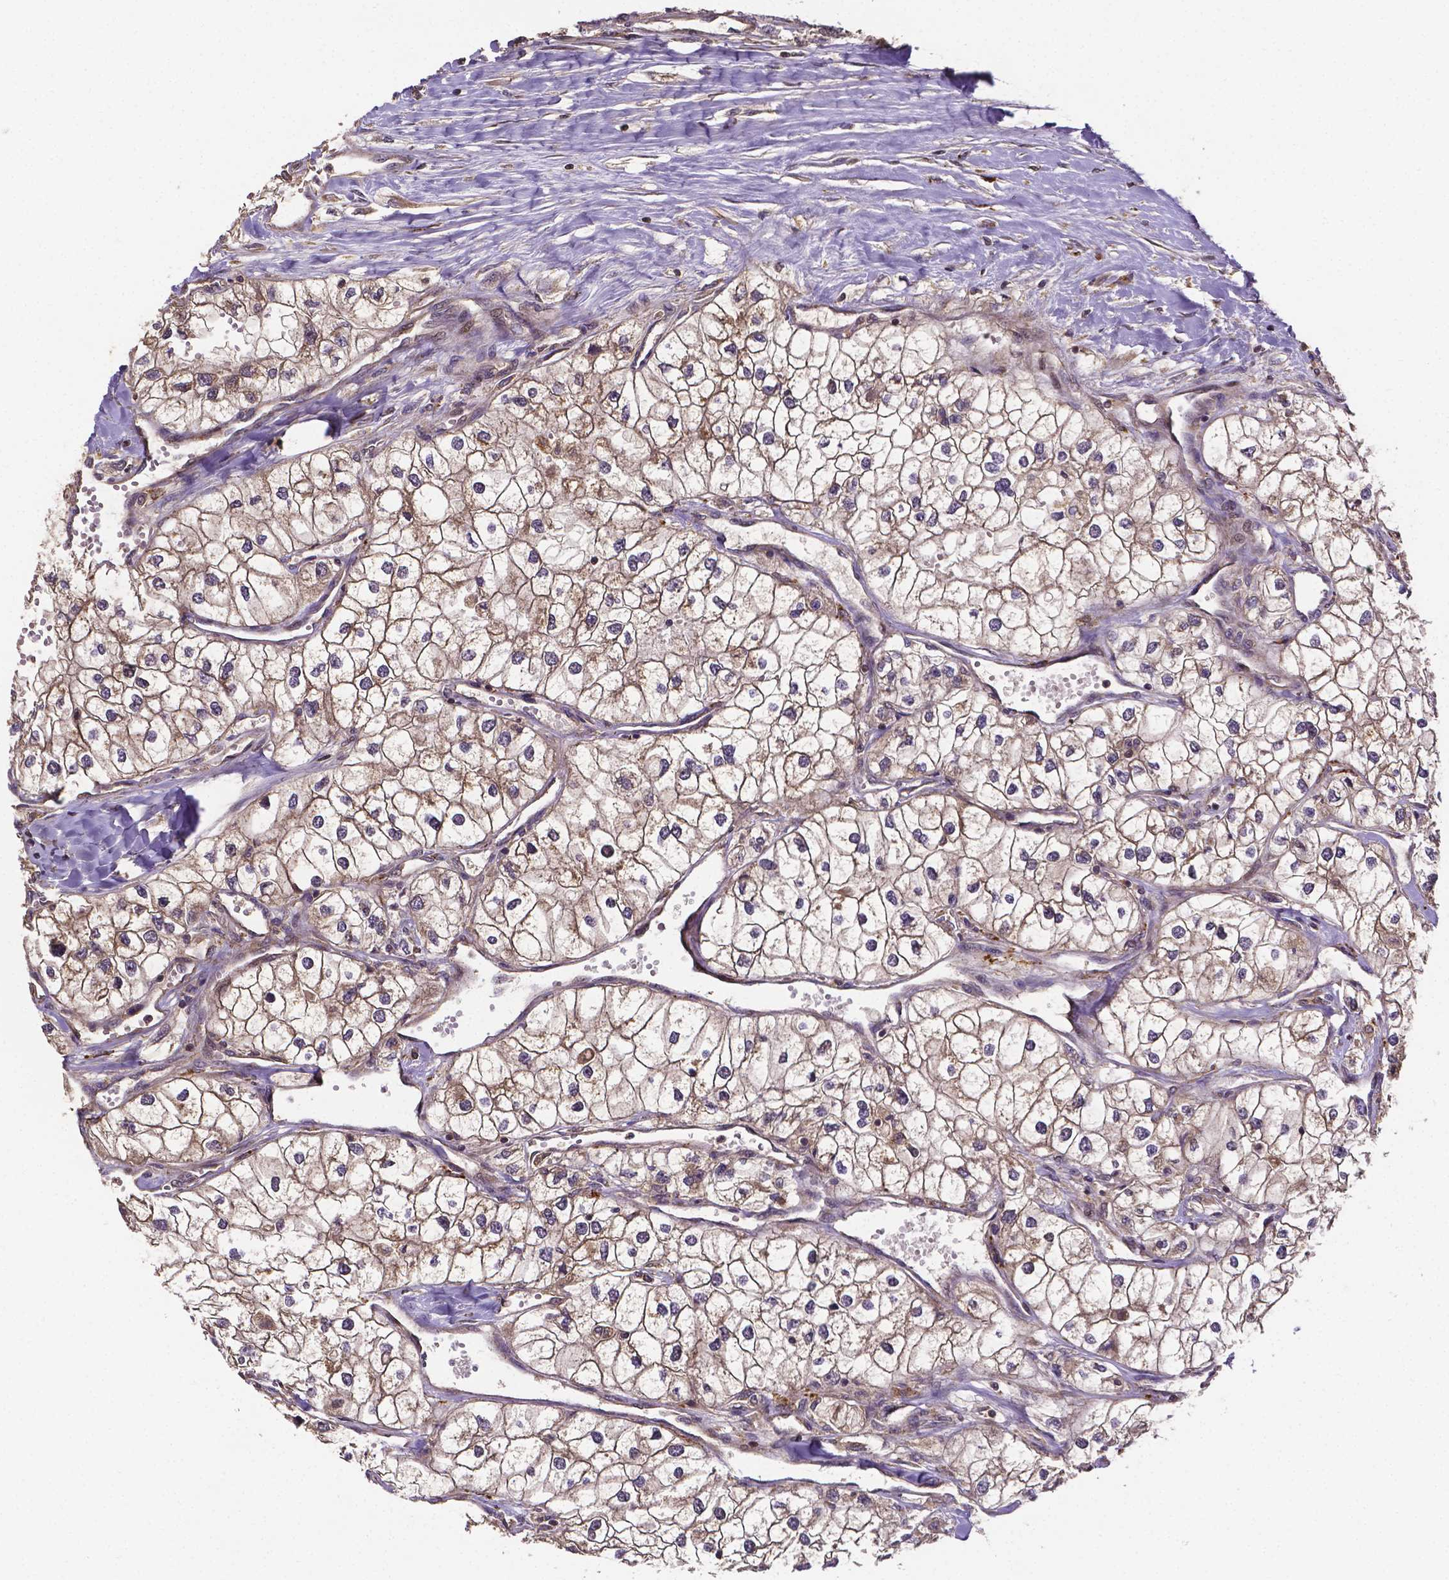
{"staining": {"intensity": "weak", "quantity": ">75%", "location": "cytoplasmic/membranous"}, "tissue": "renal cancer", "cell_type": "Tumor cells", "image_type": "cancer", "snomed": [{"axis": "morphology", "description": "Adenocarcinoma, NOS"}, {"axis": "topography", "description": "Kidney"}], "caption": "Immunohistochemistry (IHC) (DAB (3,3'-diaminobenzidine)) staining of renal cancer exhibits weak cytoplasmic/membranous protein staining in approximately >75% of tumor cells. (DAB (3,3'-diaminobenzidine) = brown stain, brightfield microscopy at high magnification).", "gene": "RNF123", "patient": {"sex": "male", "age": 59}}